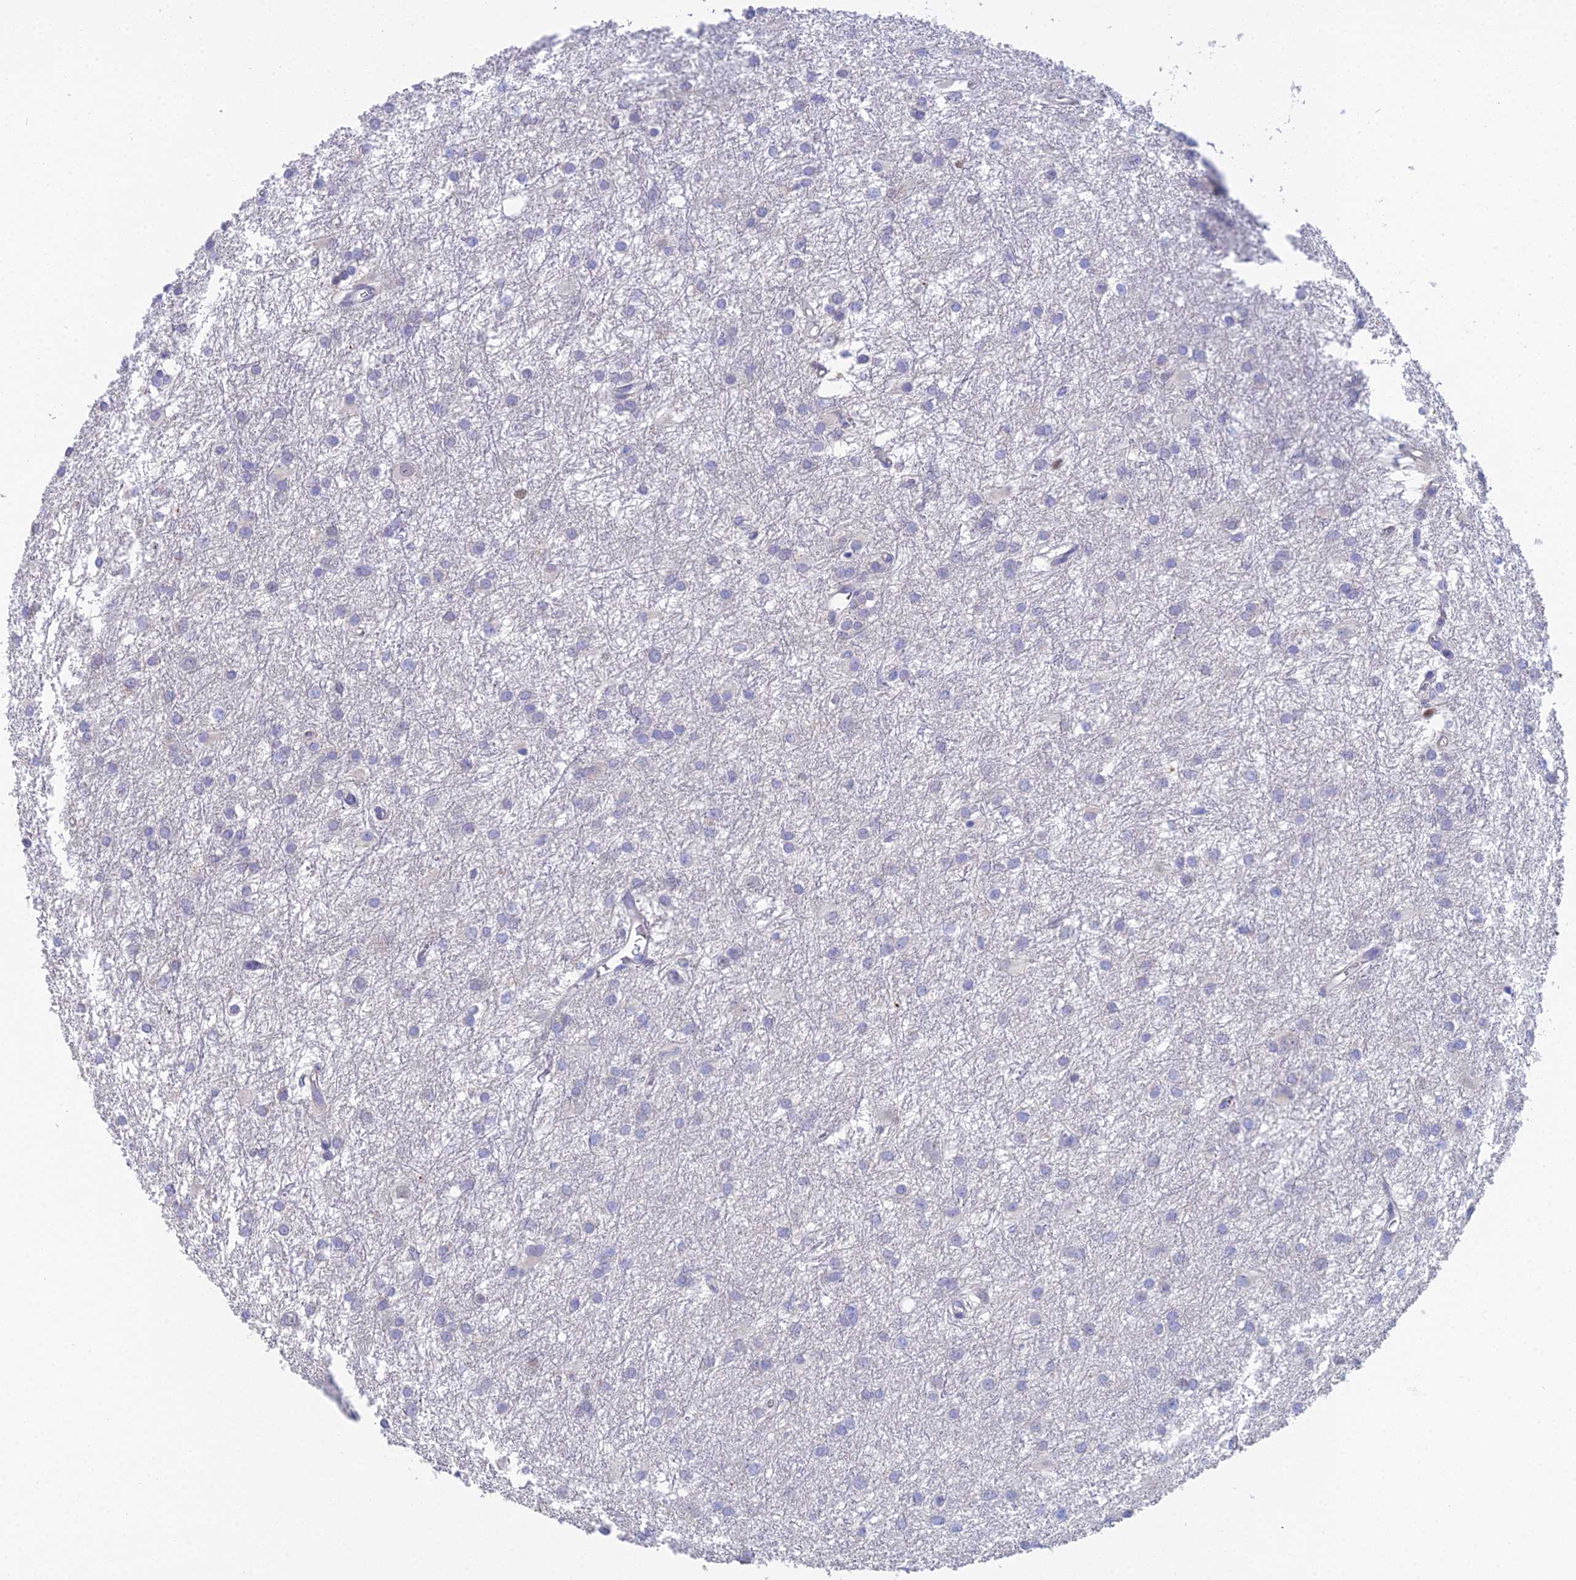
{"staining": {"intensity": "negative", "quantity": "none", "location": "none"}, "tissue": "glioma", "cell_type": "Tumor cells", "image_type": "cancer", "snomed": [{"axis": "morphology", "description": "Glioma, malignant, High grade"}, {"axis": "topography", "description": "Brain"}], "caption": "This is a micrograph of IHC staining of glioma, which shows no positivity in tumor cells. The staining is performed using DAB (3,3'-diaminobenzidine) brown chromogen with nuclei counter-stained in using hematoxylin.", "gene": "MCM2", "patient": {"sex": "female", "age": 50}}